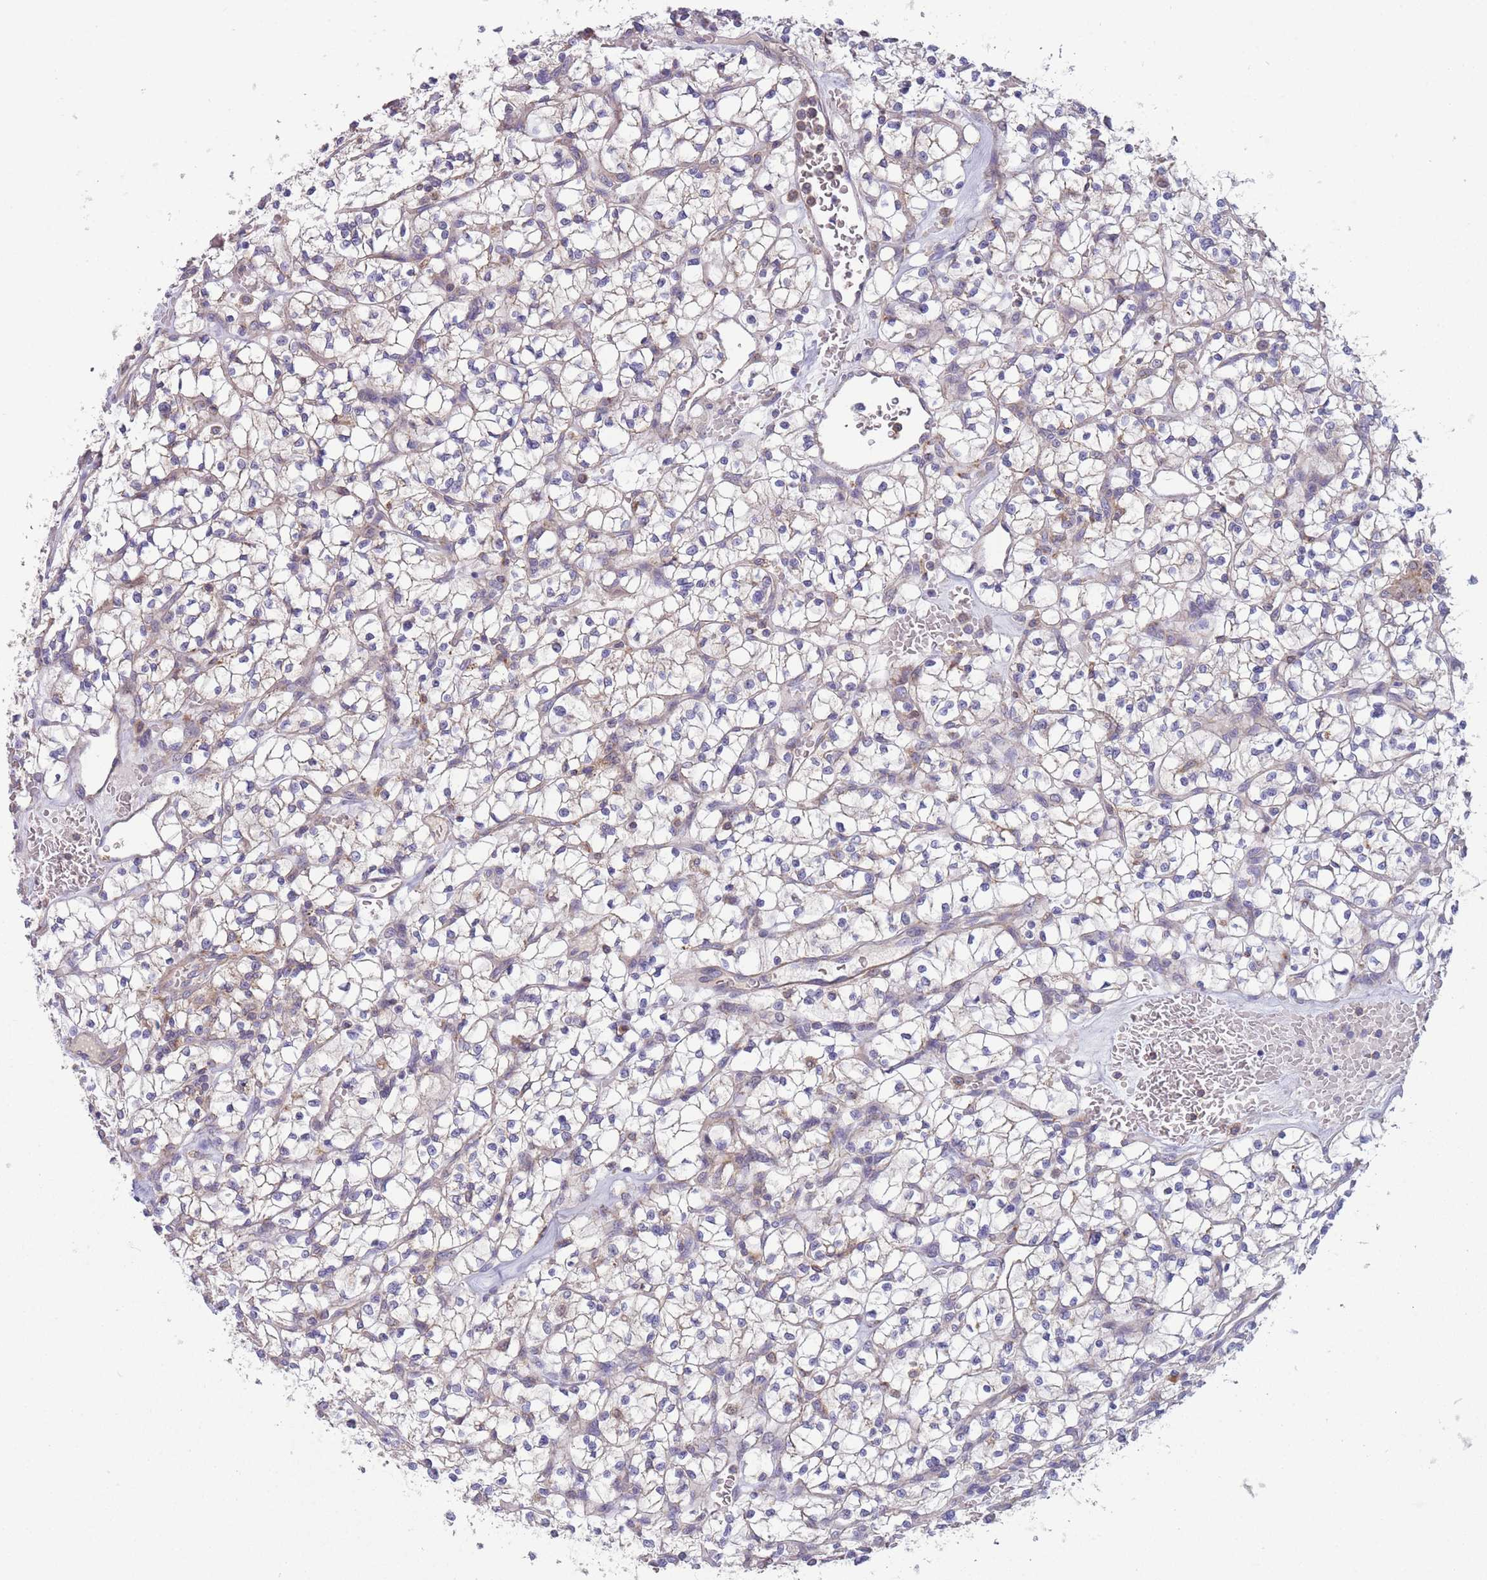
{"staining": {"intensity": "weak", "quantity": "25%-75%", "location": "cytoplasmic/membranous"}, "tissue": "renal cancer", "cell_type": "Tumor cells", "image_type": "cancer", "snomed": [{"axis": "morphology", "description": "Adenocarcinoma, NOS"}, {"axis": "topography", "description": "Kidney"}], "caption": "Tumor cells reveal low levels of weak cytoplasmic/membranous positivity in approximately 25%-75% of cells in human renal cancer (adenocarcinoma).", "gene": "SLC25A42", "patient": {"sex": "female", "age": 64}}